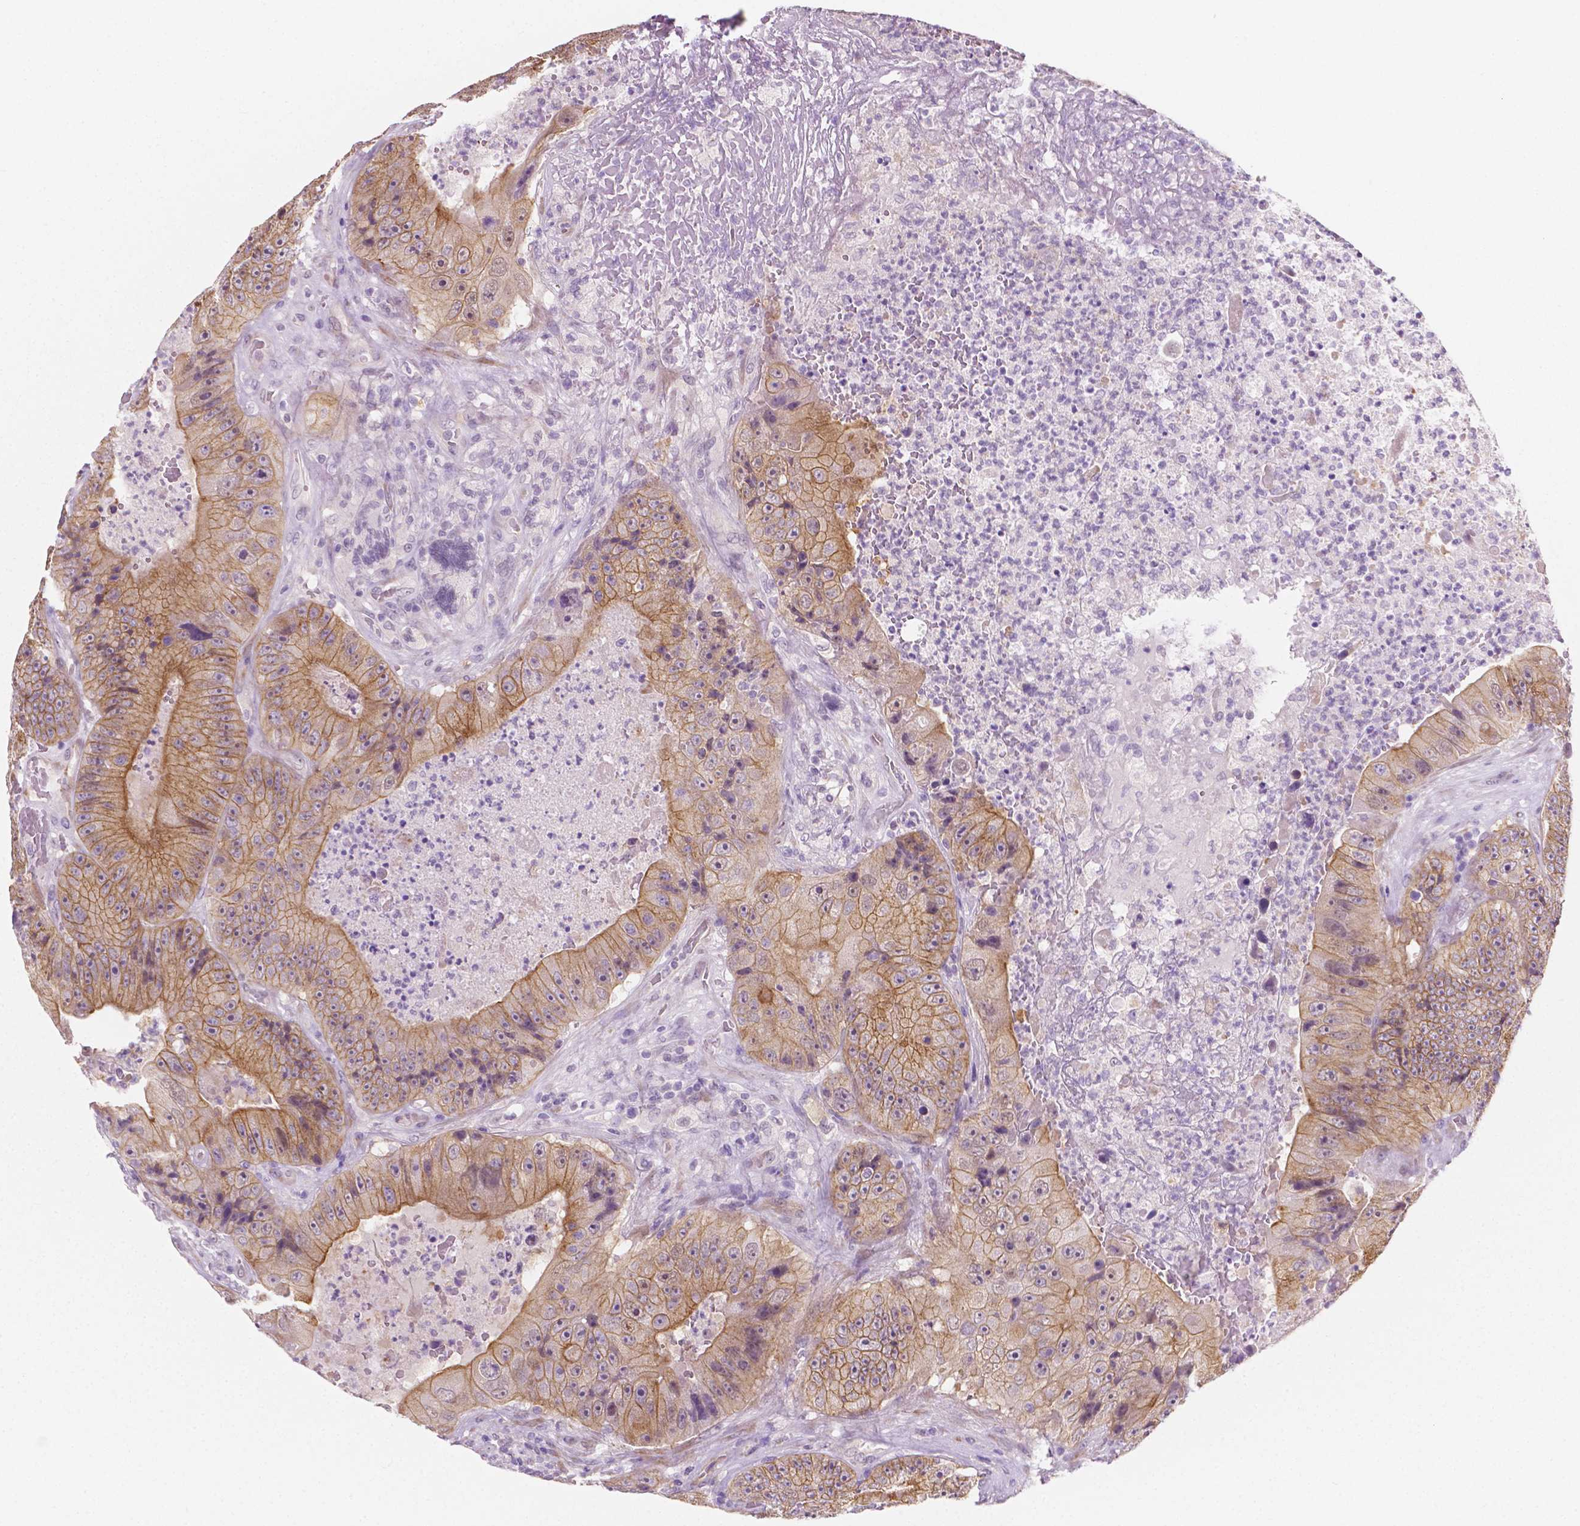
{"staining": {"intensity": "moderate", "quantity": ">75%", "location": "cytoplasmic/membranous"}, "tissue": "colorectal cancer", "cell_type": "Tumor cells", "image_type": "cancer", "snomed": [{"axis": "morphology", "description": "Adenocarcinoma, NOS"}, {"axis": "topography", "description": "Colon"}], "caption": "Human colorectal cancer stained with a protein marker reveals moderate staining in tumor cells.", "gene": "EPPK1", "patient": {"sex": "female", "age": 86}}